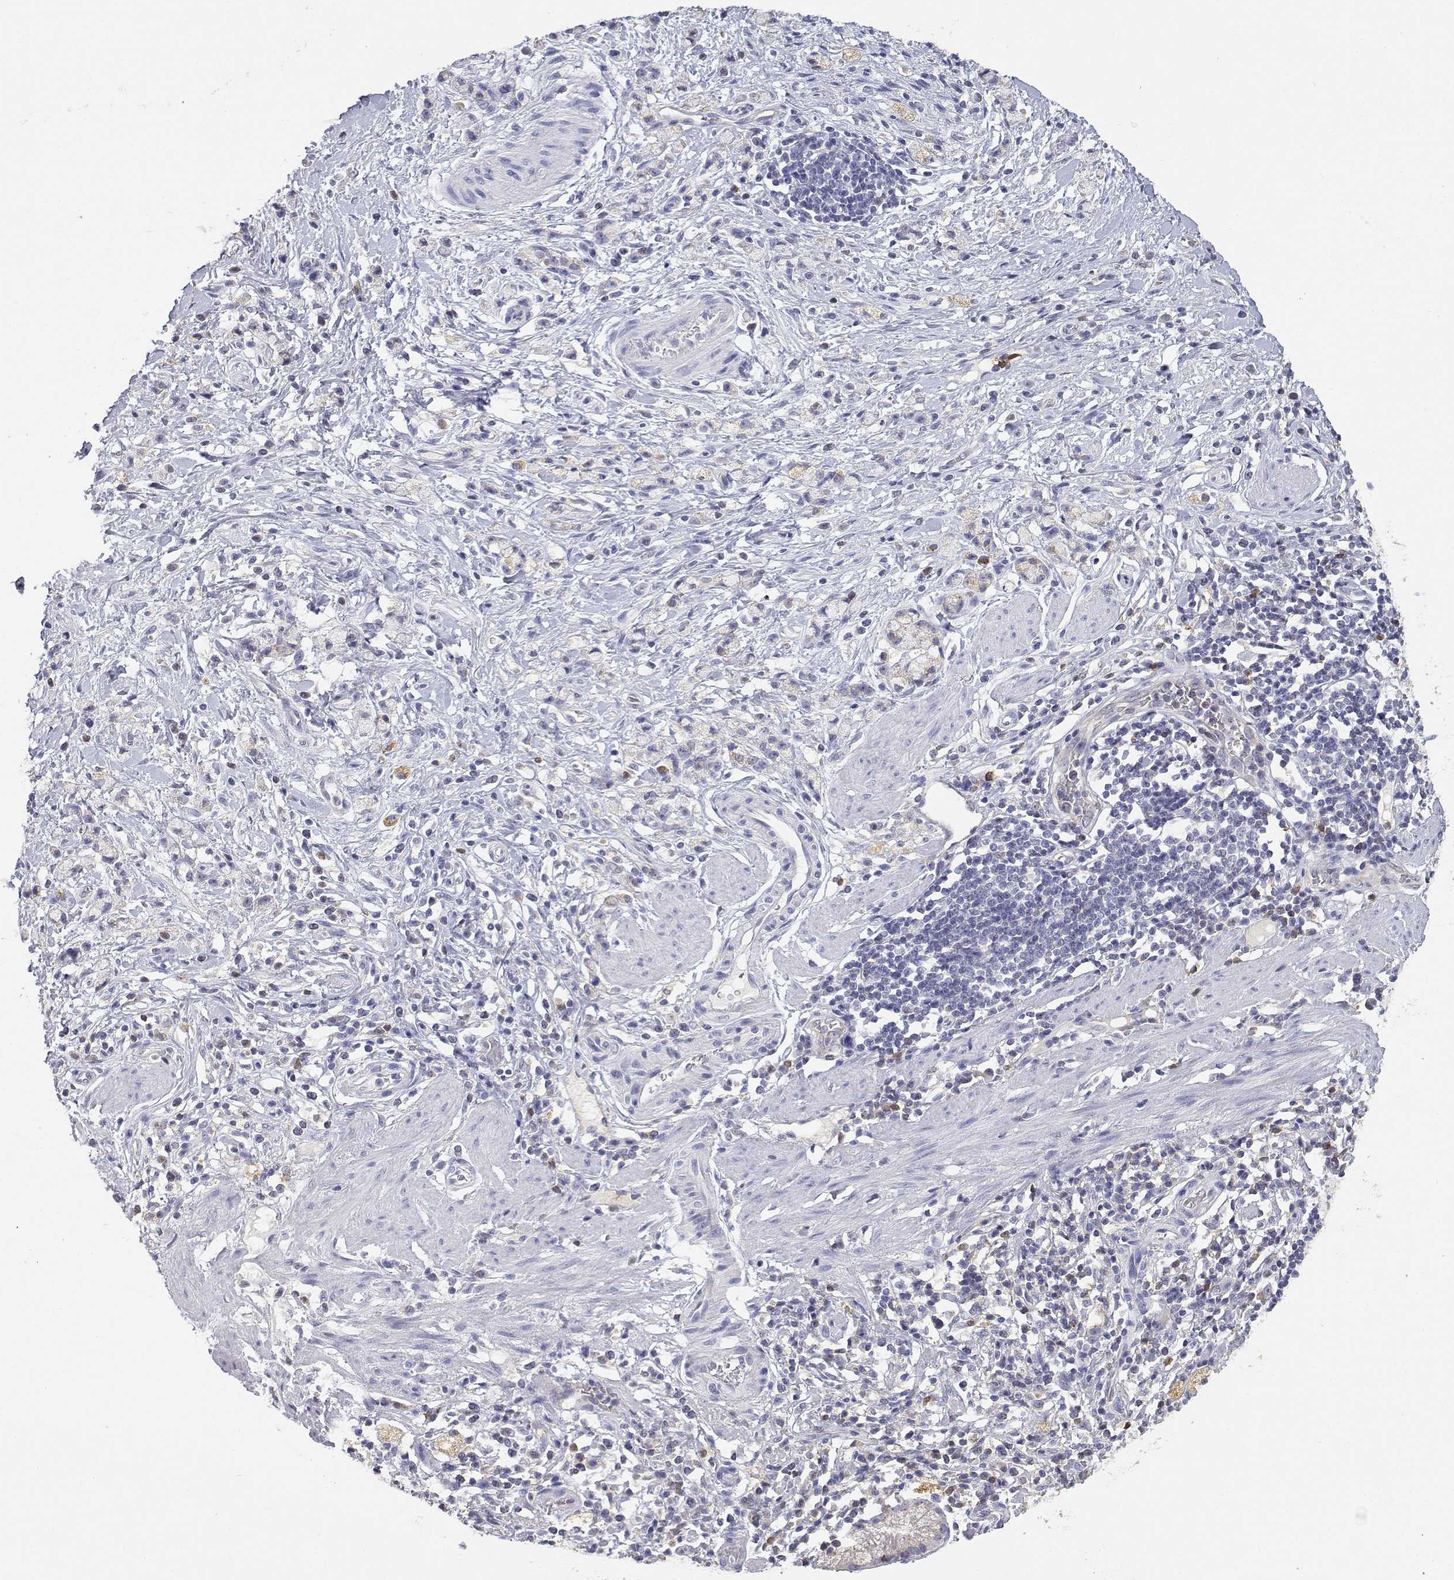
{"staining": {"intensity": "negative", "quantity": "none", "location": "none"}, "tissue": "stomach cancer", "cell_type": "Tumor cells", "image_type": "cancer", "snomed": [{"axis": "morphology", "description": "Adenocarcinoma, NOS"}, {"axis": "topography", "description": "Stomach"}], "caption": "DAB (3,3'-diaminobenzidine) immunohistochemical staining of stomach adenocarcinoma shows no significant staining in tumor cells.", "gene": "ADA", "patient": {"sex": "male", "age": 58}}